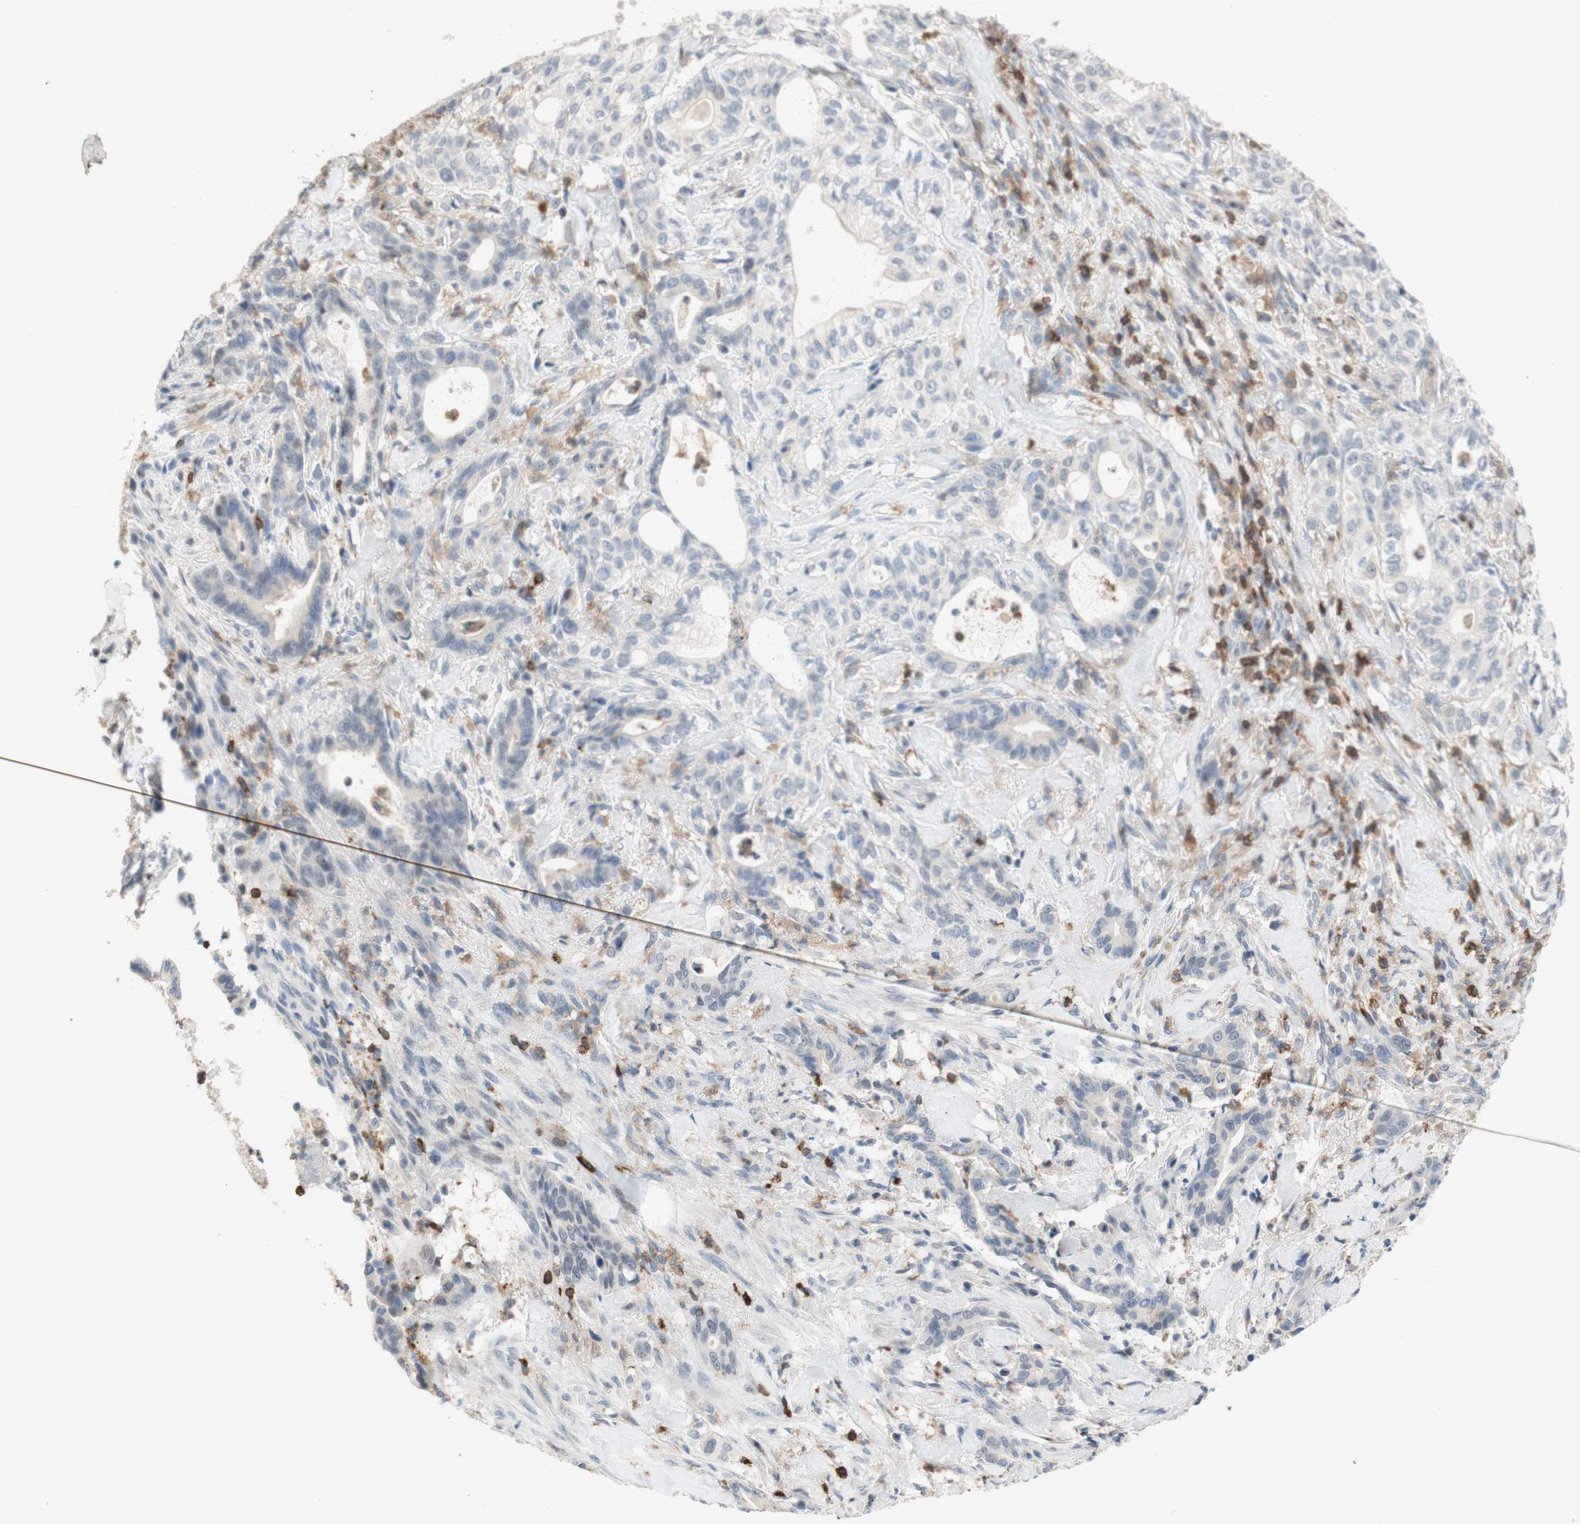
{"staining": {"intensity": "negative", "quantity": "none", "location": "none"}, "tissue": "liver cancer", "cell_type": "Tumor cells", "image_type": "cancer", "snomed": [{"axis": "morphology", "description": "Cholangiocarcinoma"}, {"axis": "topography", "description": "Liver"}], "caption": "A photomicrograph of human liver cholangiocarcinoma is negative for staining in tumor cells.", "gene": "SPINK6", "patient": {"sex": "female", "age": 67}}